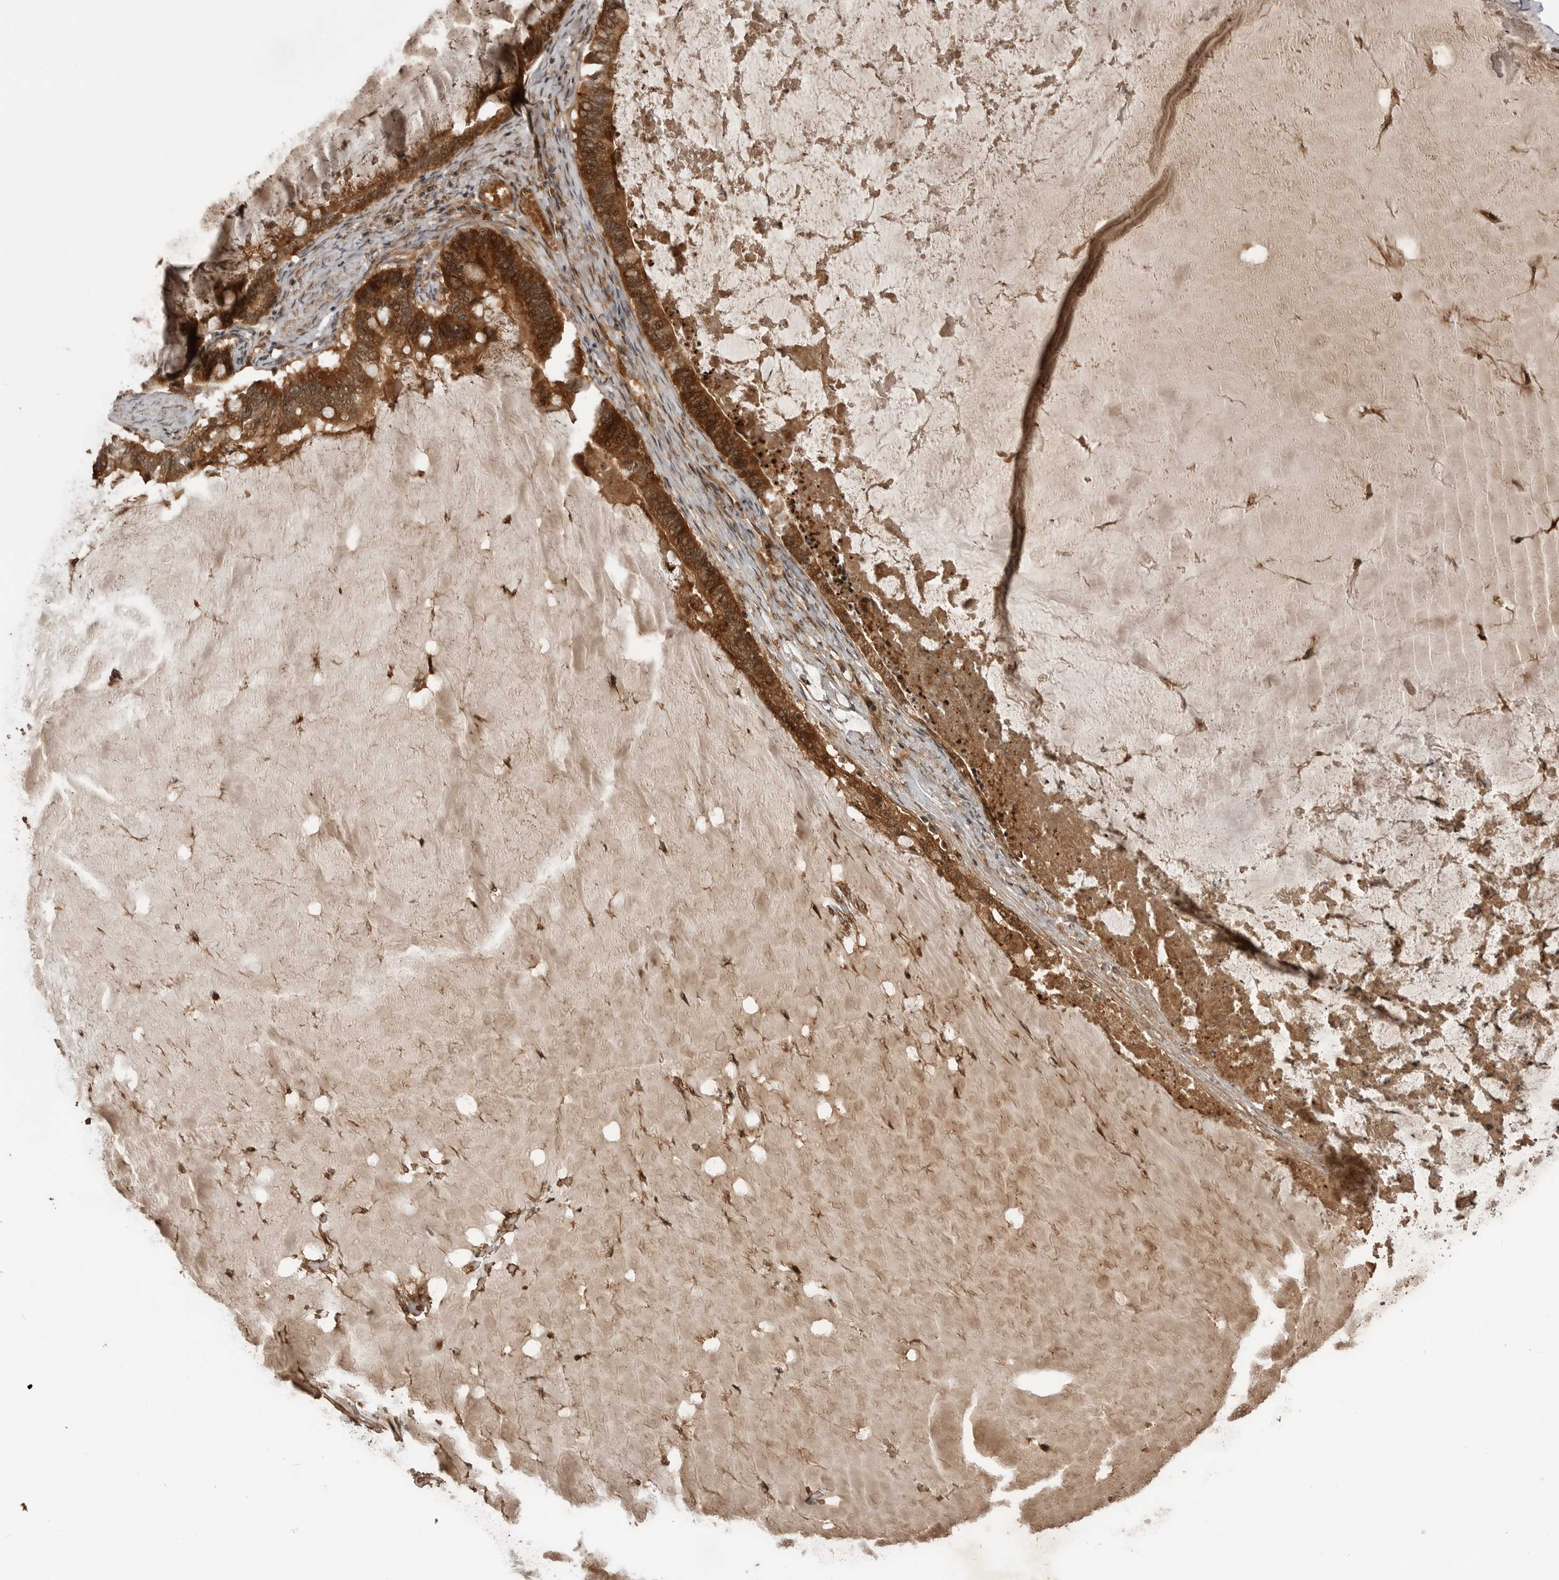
{"staining": {"intensity": "strong", "quantity": "25%-75%", "location": "cytoplasmic/membranous,nuclear"}, "tissue": "ovarian cancer", "cell_type": "Tumor cells", "image_type": "cancer", "snomed": [{"axis": "morphology", "description": "Cystadenocarcinoma, mucinous, NOS"}, {"axis": "topography", "description": "Ovary"}], "caption": "An image showing strong cytoplasmic/membranous and nuclear staining in approximately 25%-75% of tumor cells in ovarian mucinous cystadenocarcinoma, as visualized by brown immunohistochemical staining.", "gene": "AKAP7", "patient": {"sex": "female", "age": 61}}